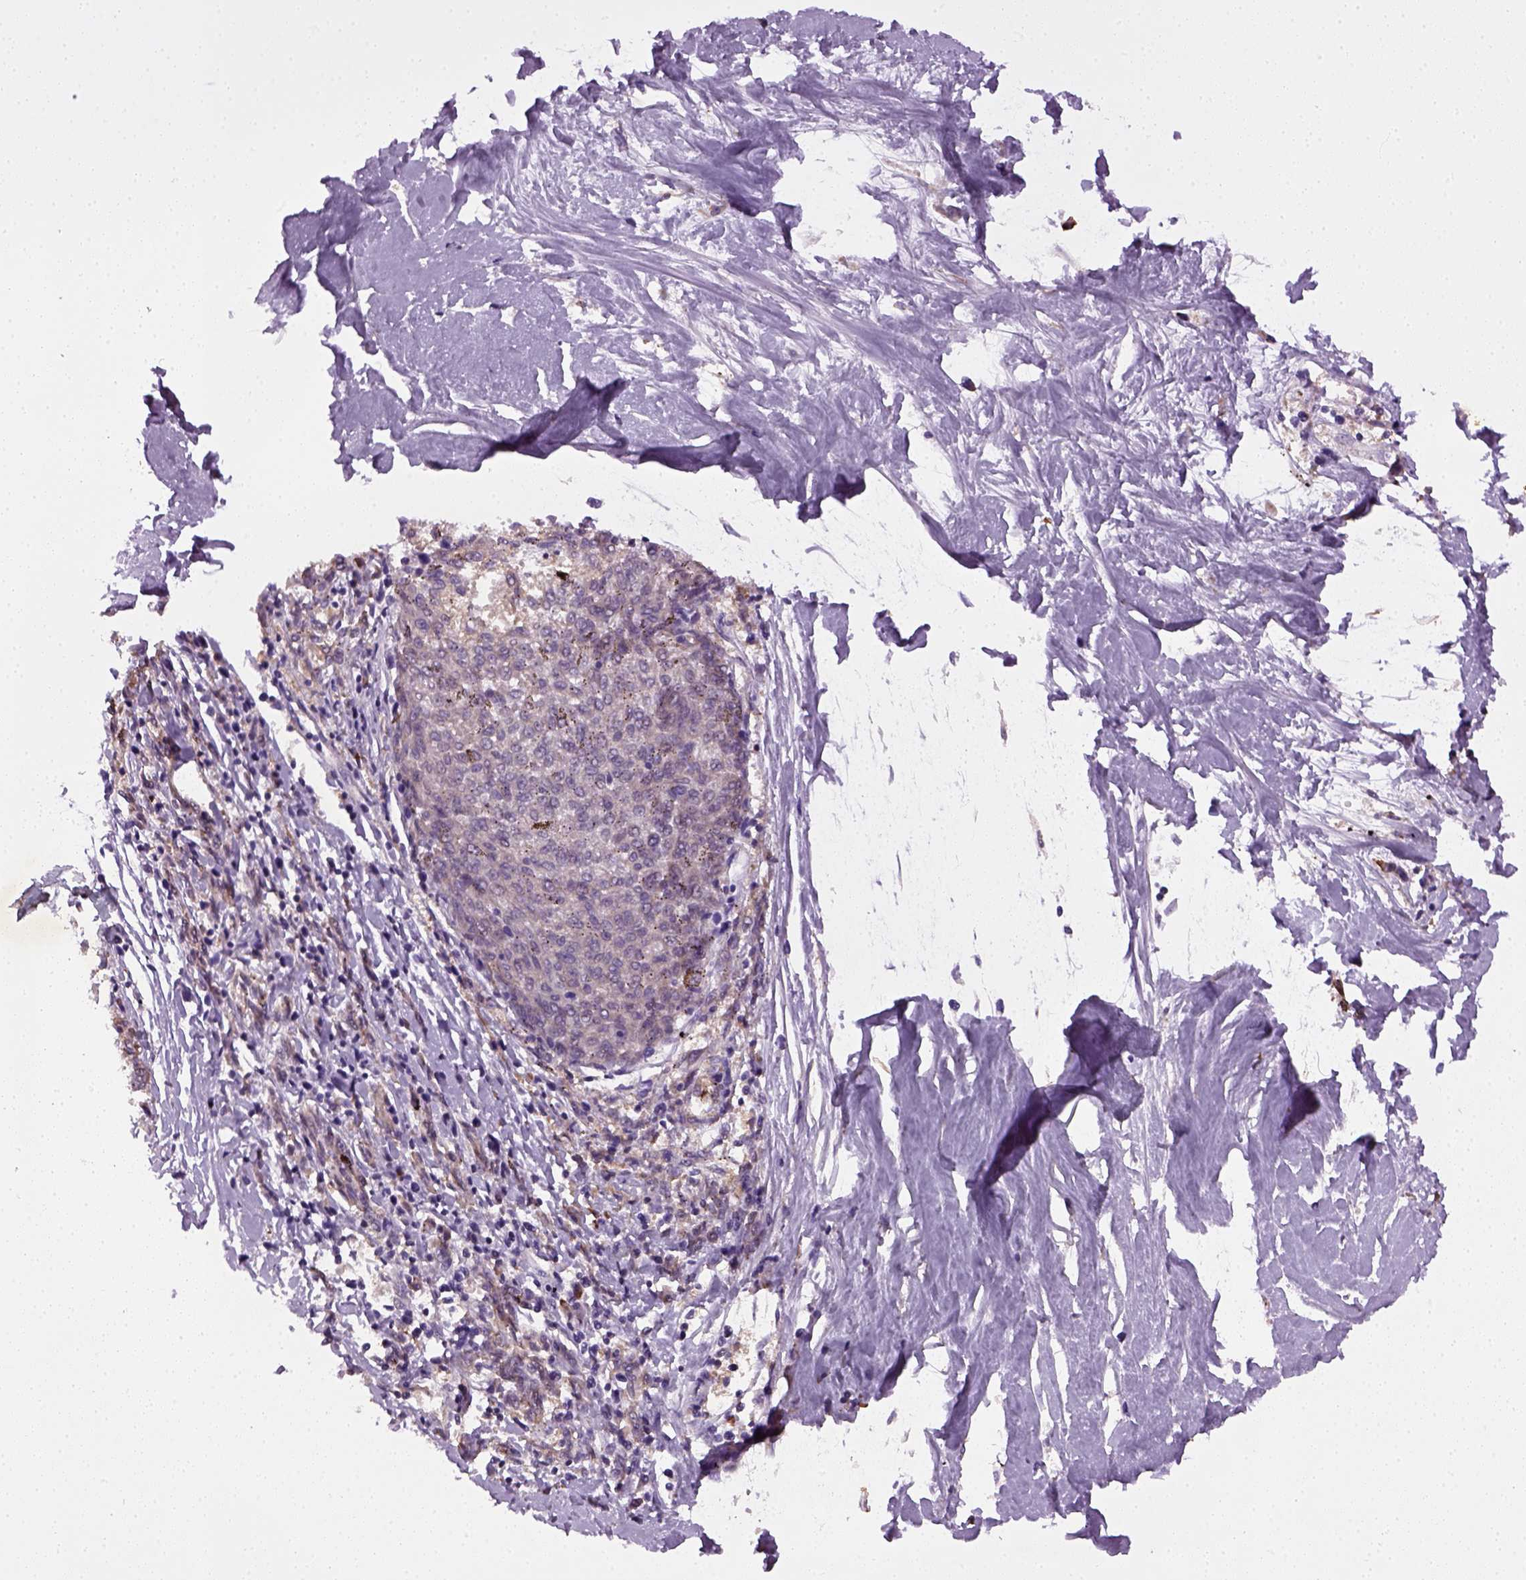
{"staining": {"intensity": "negative", "quantity": "none", "location": "none"}, "tissue": "melanoma", "cell_type": "Tumor cells", "image_type": "cancer", "snomed": [{"axis": "morphology", "description": "Malignant melanoma, NOS"}, {"axis": "topography", "description": "Skin"}], "caption": "This is a micrograph of IHC staining of malignant melanoma, which shows no staining in tumor cells.", "gene": "TPRG1", "patient": {"sex": "female", "age": 72}}